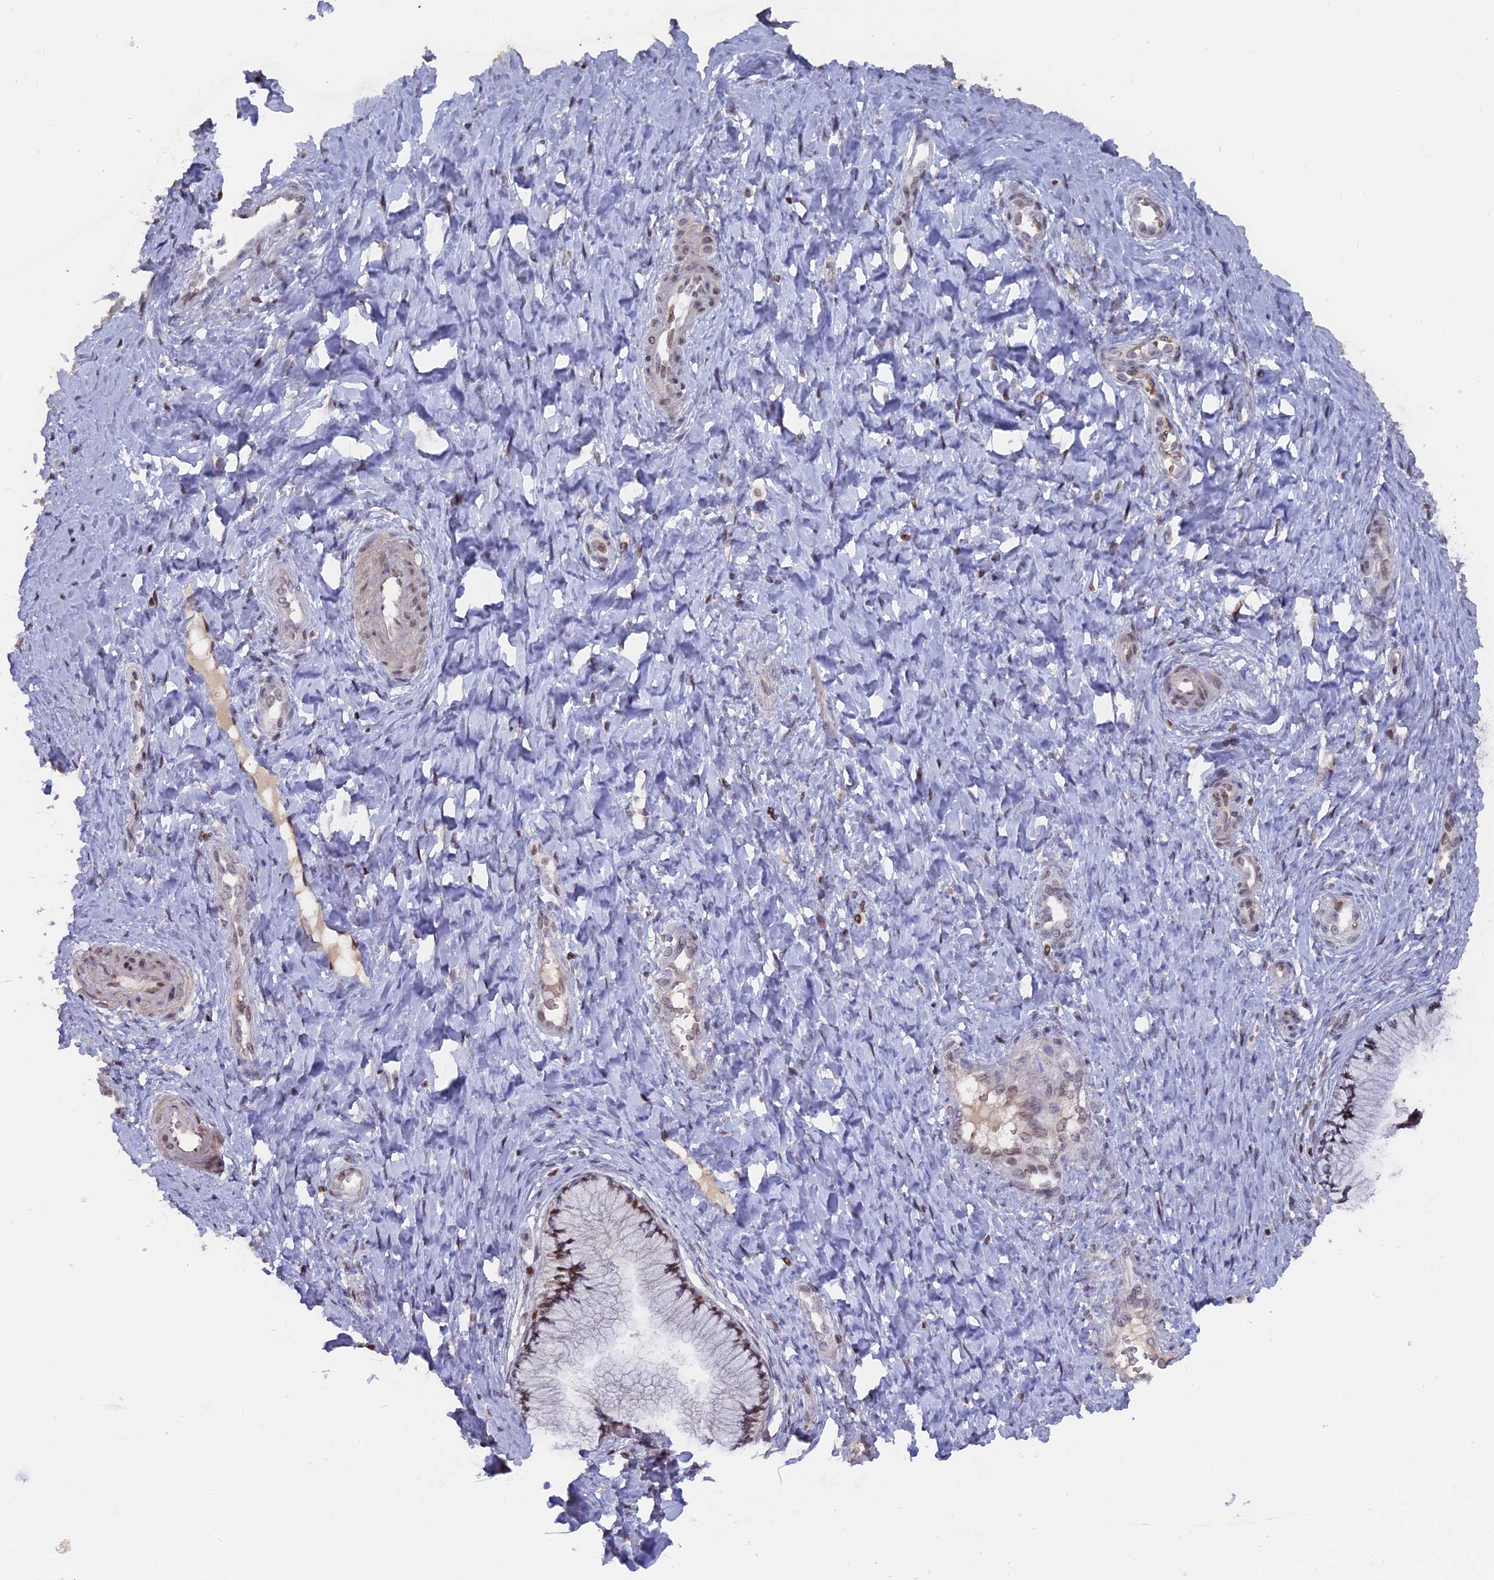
{"staining": {"intensity": "weak", "quantity": "25%-75%", "location": "cytoplasmic/membranous,nuclear"}, "tissue": "cervix", "cell_type": "Glandular cells", "image_type": "normal", "snomed": [{"axis": "morphology", "description": "Normal tissue, NOS"}, {"axis": "topography", "description": "Cervix"}], "caption": "An immunohistochemistry micrograph of unremarkable tissue is shown. Protein staining in brown labels weak cytoplasmic/membranous,nuclear positivity in cervix within glandular cells.", "gene": "NR1H3", "patient": {"sex": "female", "age": 36}}